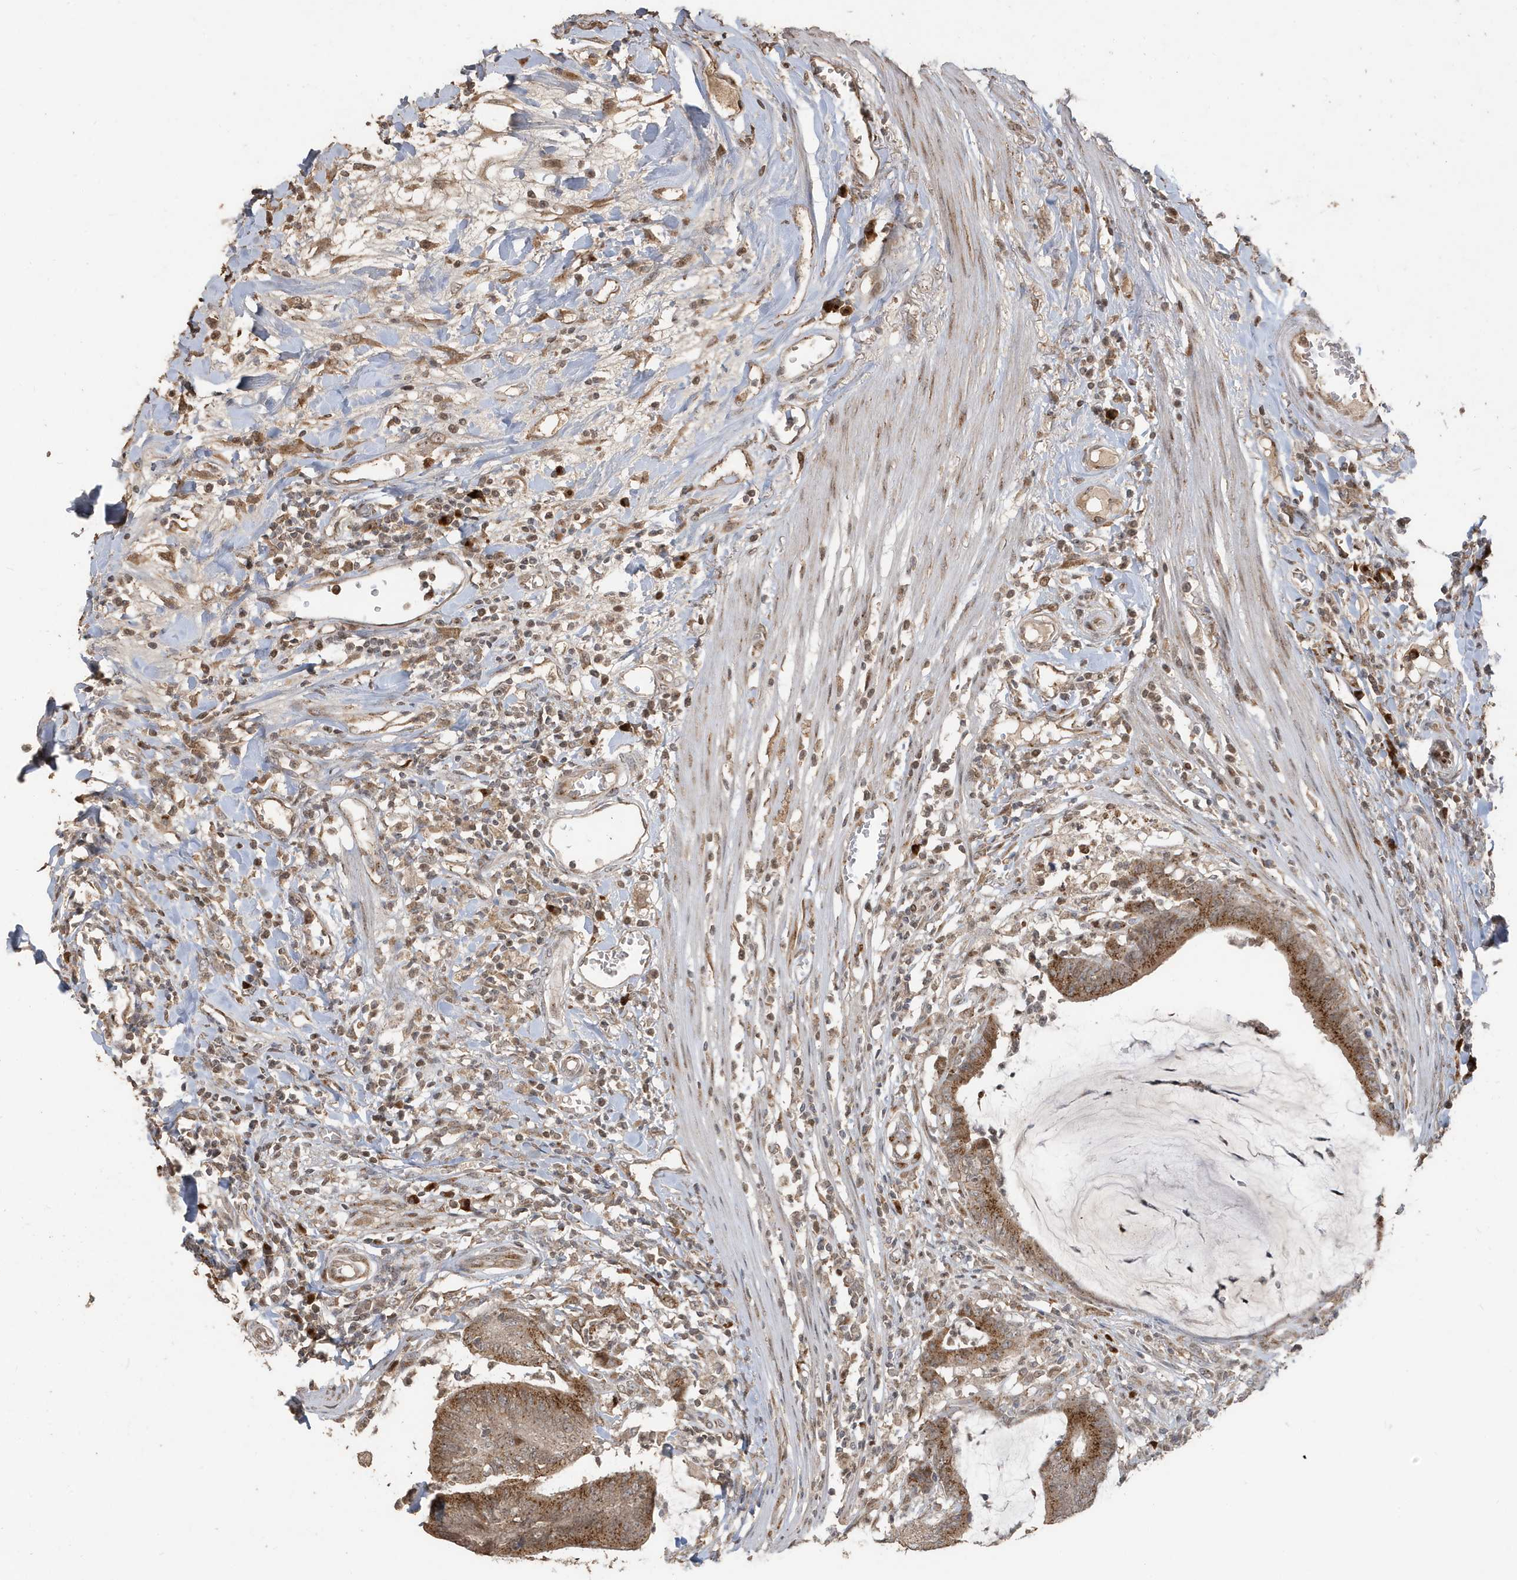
{"staining": {"intensity": "moderate", "quantity": ">75%", "location": "cytoplasmic/membranous"}, "tissue": "colorectal cancer", "cell_type": "Tumor cells", "image_type": "cancer", "snomed": [{"axis": "morphology", "description": "Adenocarcinoma, NOS"}, {"axis": "topography", "description": "Rectum"}], "caption": "Protein staining shows moderate cytoplasmic/membranous expression in approximately >75% of tumor cells in colorectal cancer (adenocarcinoma).", "gene": "RER1", "patient": {"sex": "female", "age": 66}}